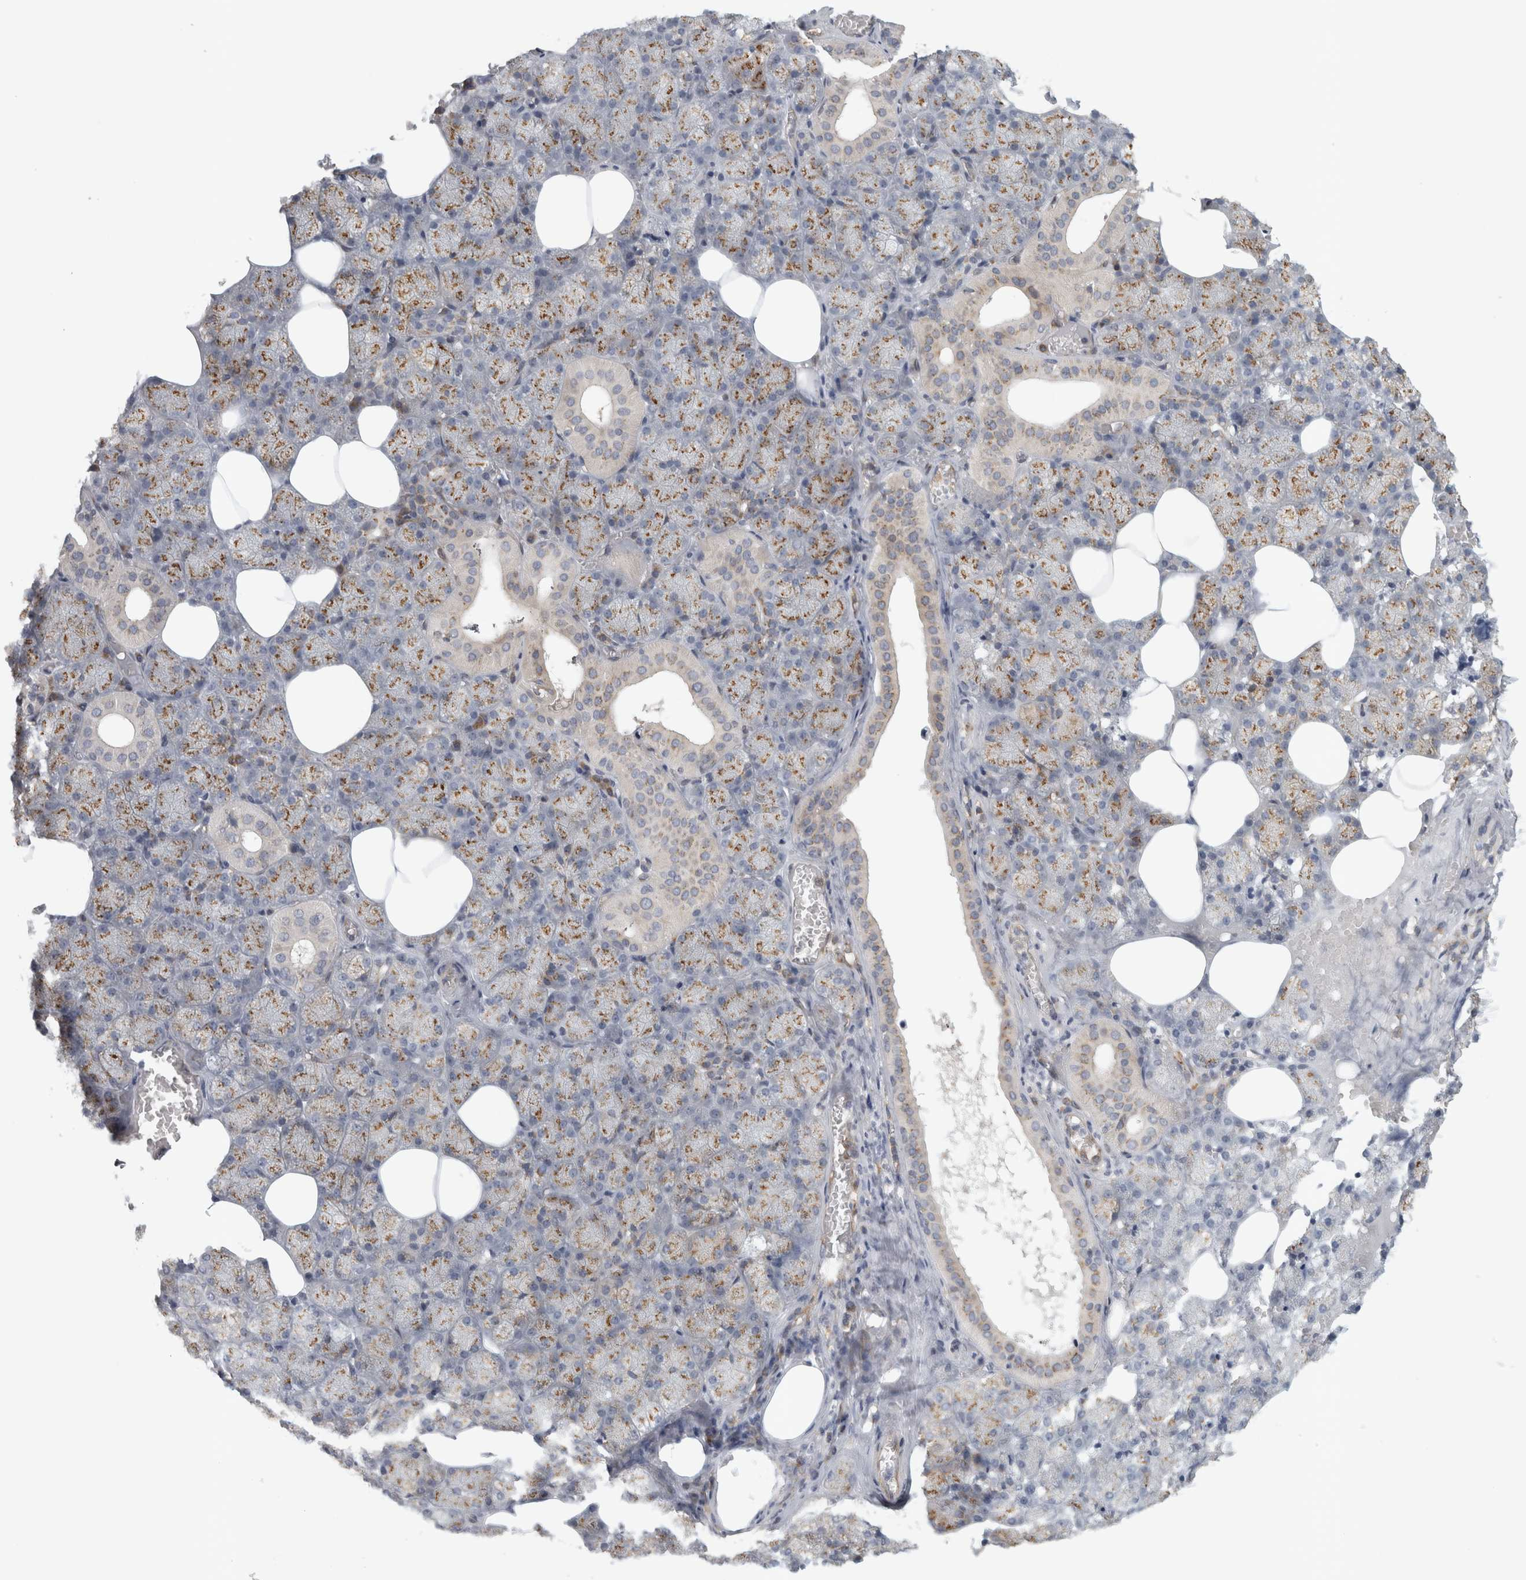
{"staining": {"intensity": "moderate", "quantity": ">75%", "location": "cytoplasmic/membranous"}, "tissue": "salivary gland", "cell_type": "Glandular cells", "image_type": "normal", "snomed": [{"axis": "morphology", "description": "Normal tissue, NOS"}, {"axis": "topography", "description": "Salivary gland"}], "caption": "Protein staining of normal salivary gland shows moderate cytoplasmic/membranous staining in approximately >75% of glandular cells.", "gene": "PEX6", "patient": {"sex": "male", "age": 62}}